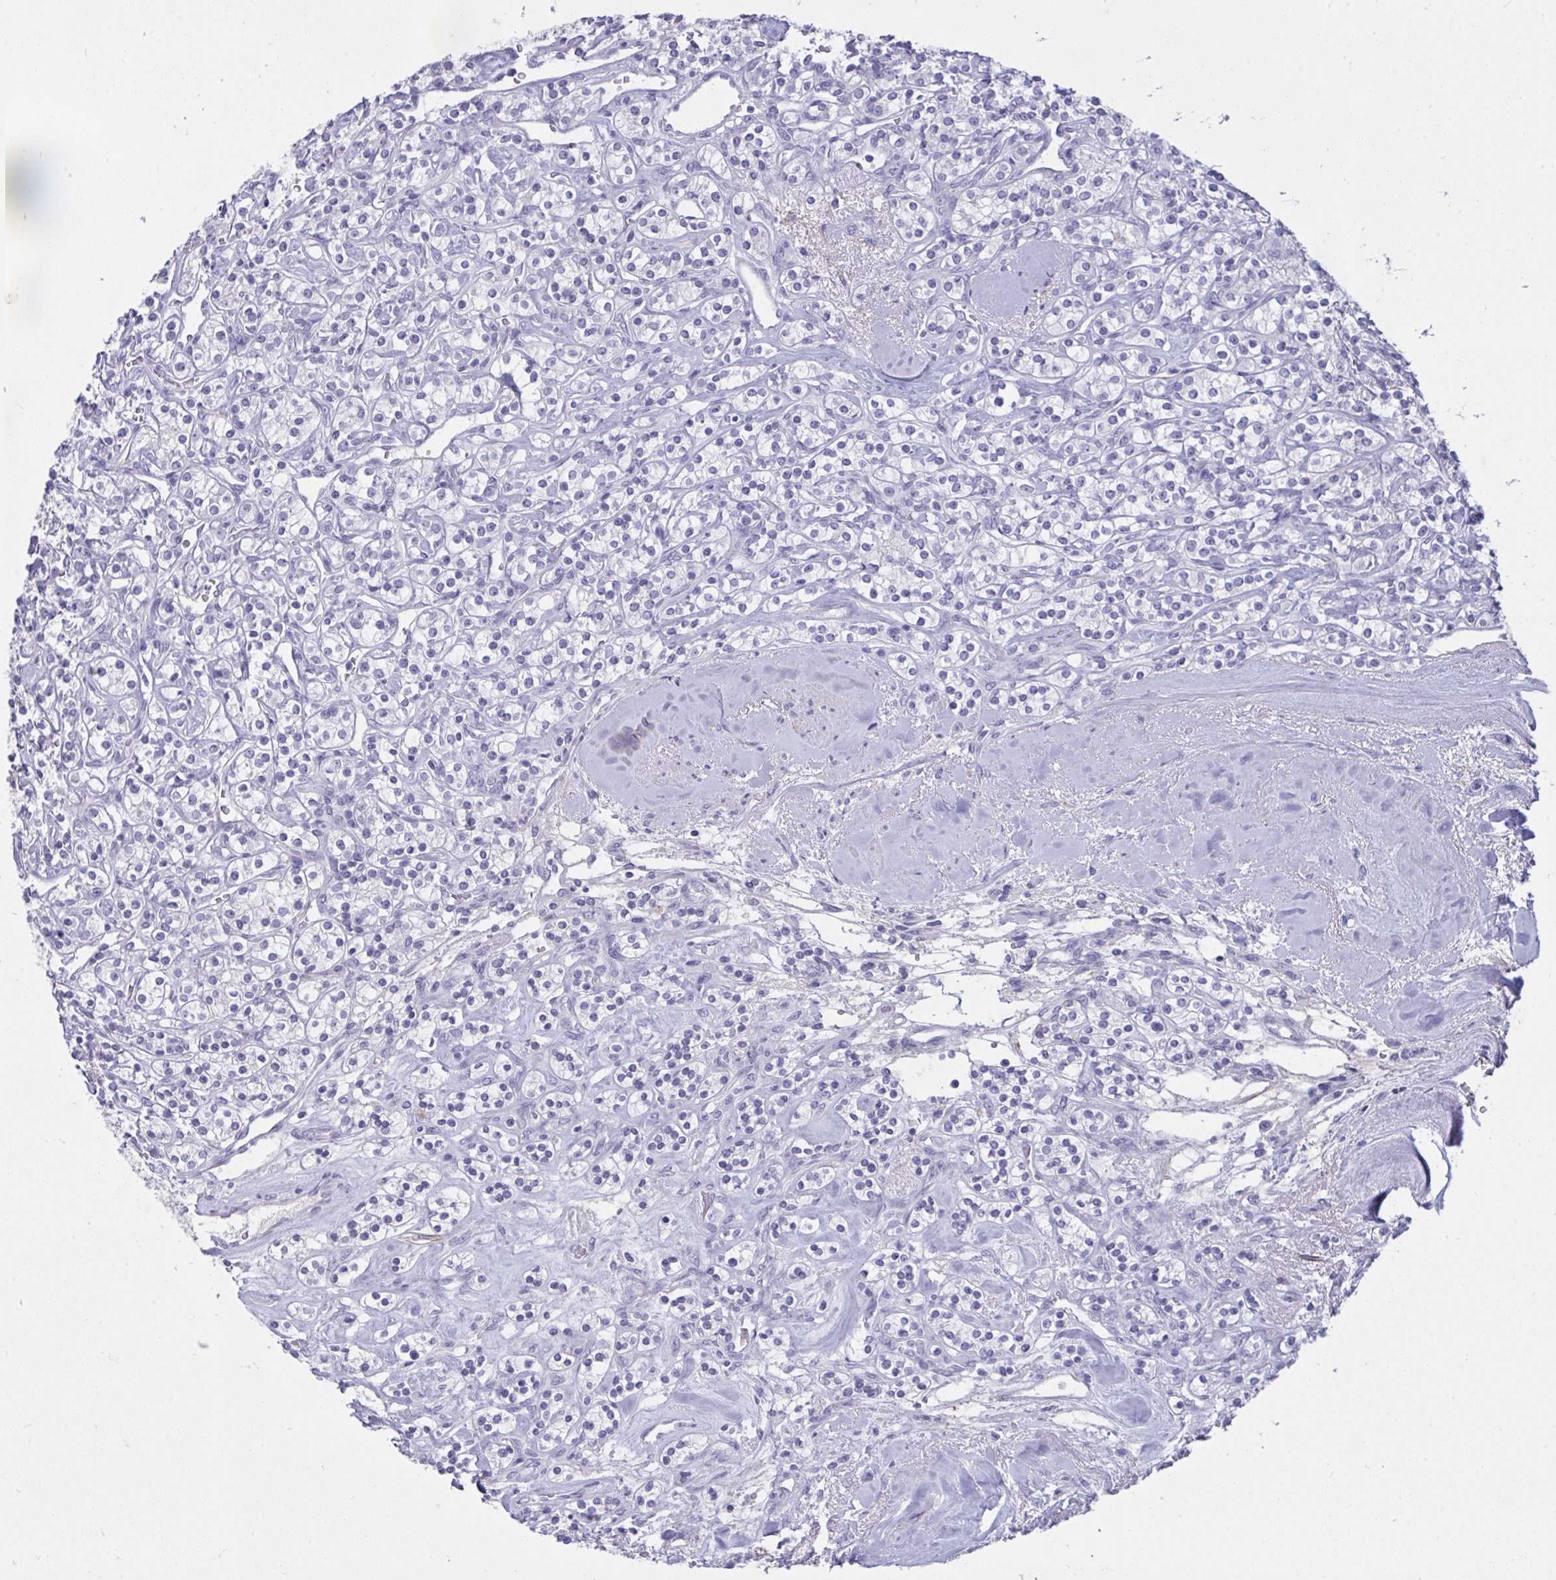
{"staining": {"intensity": "negative", "quantity": "none", "location": "none"}, "tissue": "renal cancer", "cell_type": "Tumor cells", "image_type": "cancer", "snomed": [{"axis": "morphology", "description": "Adenocarcinoma, NOS"}, {"axis": "topography", "description": "Kidney"}], "caption": "An image of human renal cancer (adenocarcinoma) is negative for staining in tumor cells.", "gene": "PIGZ", "patient": {"sex": "male", "age": 77}}